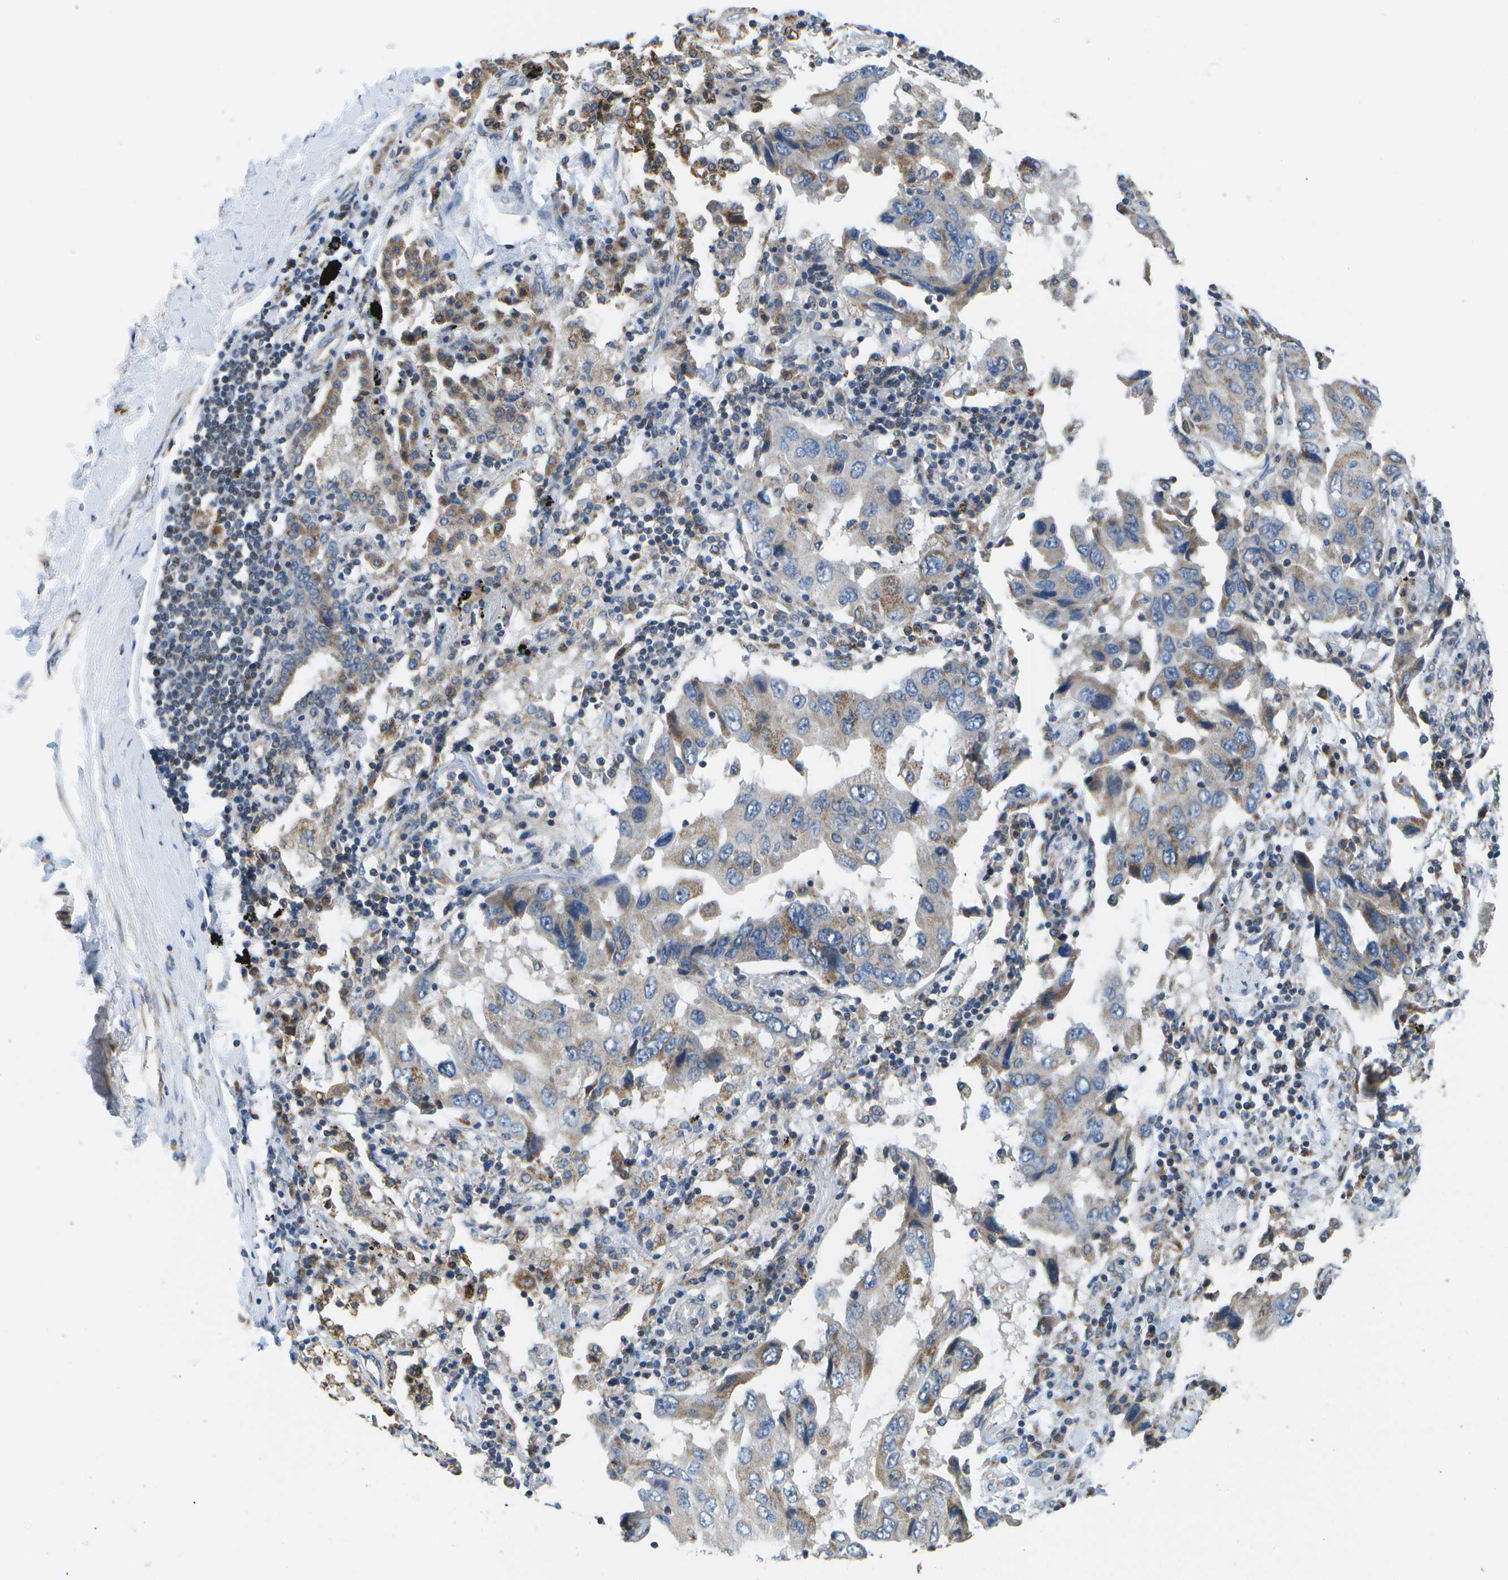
{"staining": {"intensity": "moderate", "quantity": "<25%", "location": "cytoplasmic/membranous"}, "tissue": "lung cancer", "cell_type": "Tumor cells", "image_type": "cancer", "snomed": [{"axis": "morphology", "description": "Adenocarcinoma, NOS"}, {"axis": "topography", "description": "Lung"}], "caption": "Immunohistochemistry image of adenocarcinoma (lung) stained for a protein (brown), which shows low levels of moderate cytoplasmic/membranous positivity in approximately <25% of tumor cells.", "gene": "HADHA", "patient": {"sex": "female", "age": 65}}